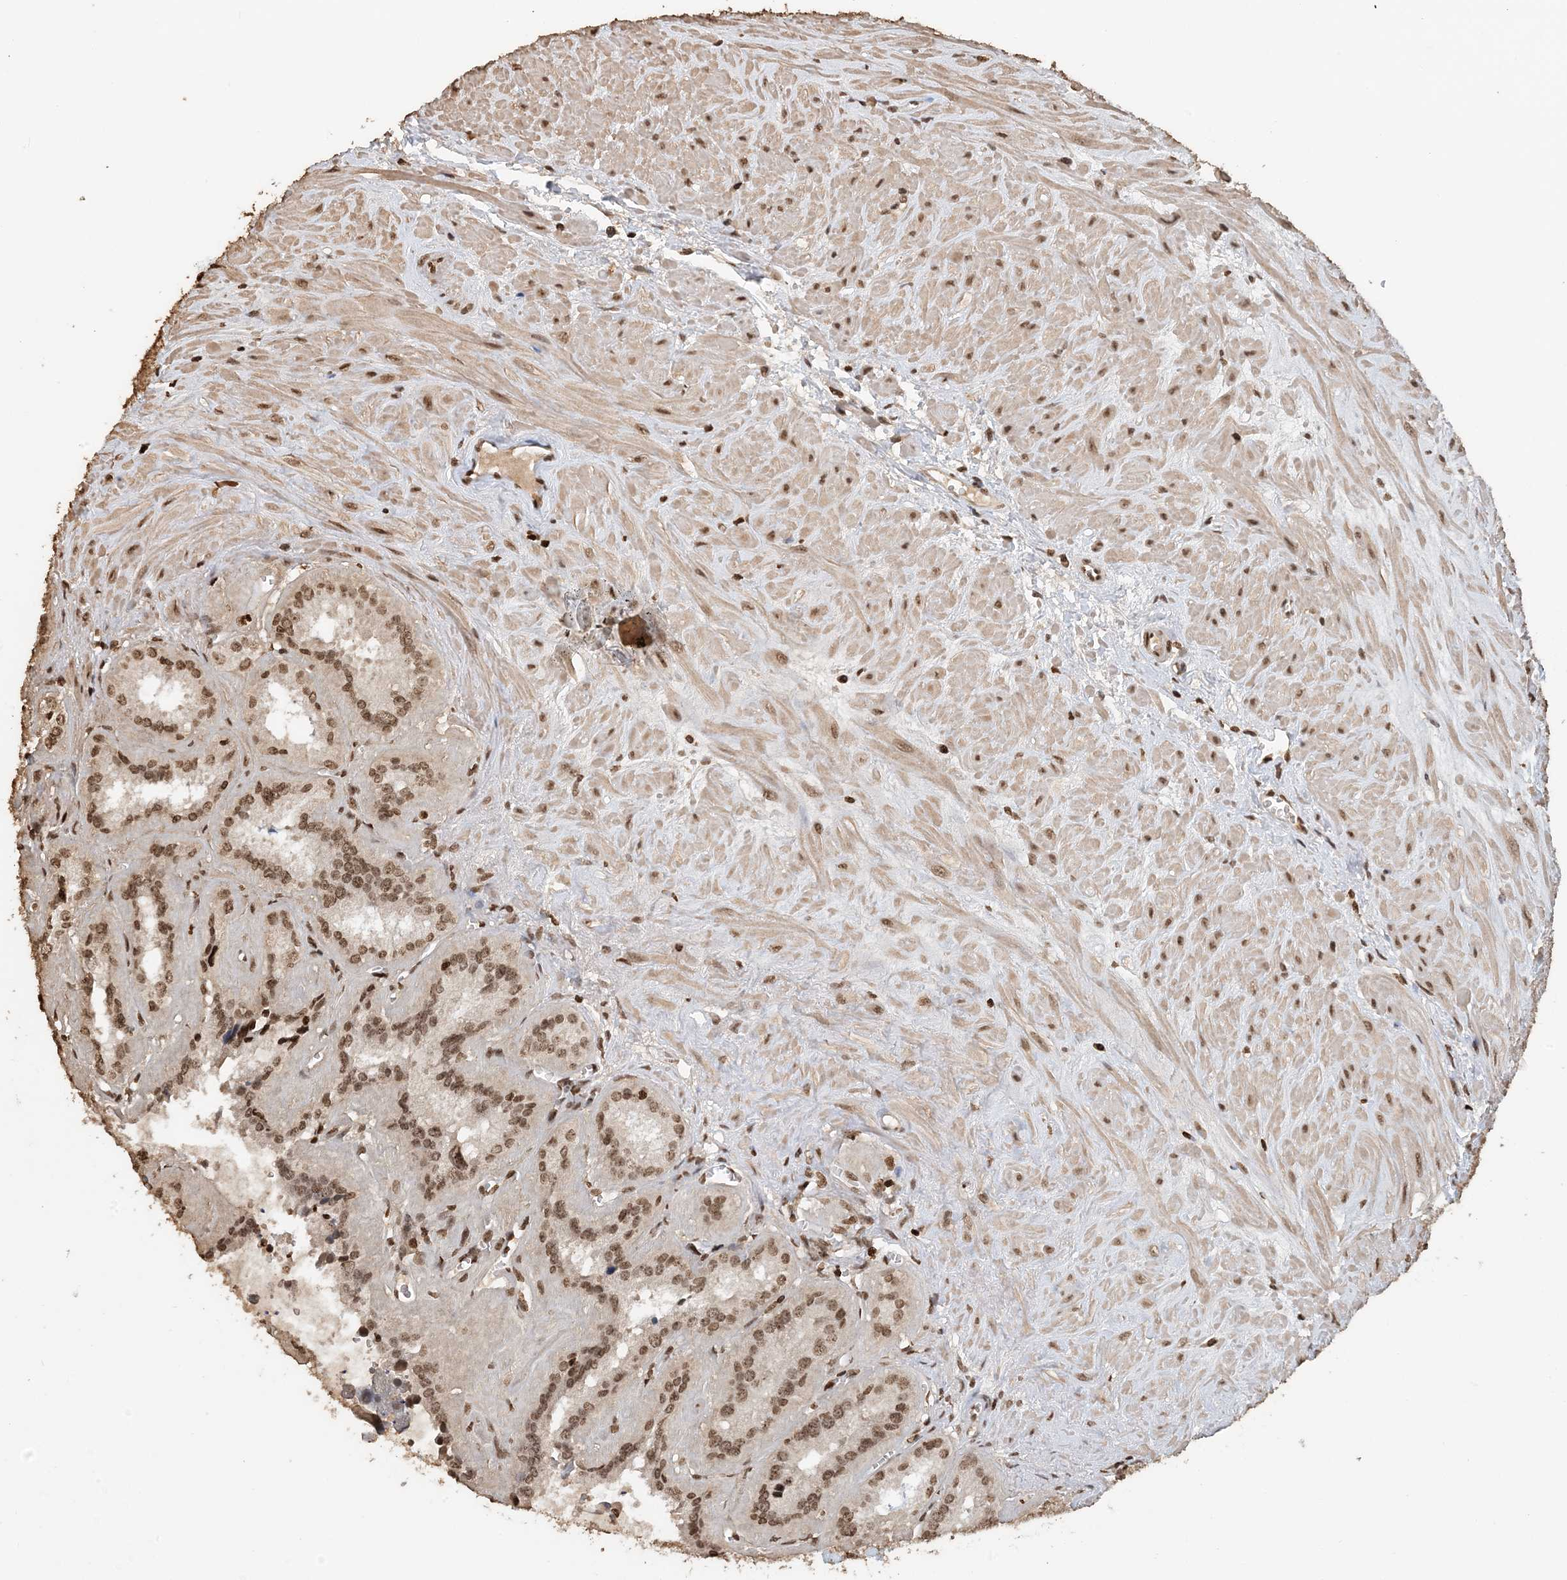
{"staining": {"intensity": "moderate", "quantity": ">75%", "location": "nuclear"}, "tissue": "seminal vesicle", "cell_type": "Glandular cells", "image_type": "normal", "snomed": [{"axis": "morphology", "description": "Normal tissue, NOS"}, {"axis": "topography", "description": "Prostate"}, {"axis": "topography", "description": "Seminal veicle"}], "caption": "Protein staining reveals moderate nuclear expression in about >75% of glandular cells in benign seminal vesicle. The staining is performed using DAB brown chromogen to label protein expression. The nuclei are counter-stained blue using hematoxylin.", "gene": "H3", "patient": {"sex": "male", "age": 59}}